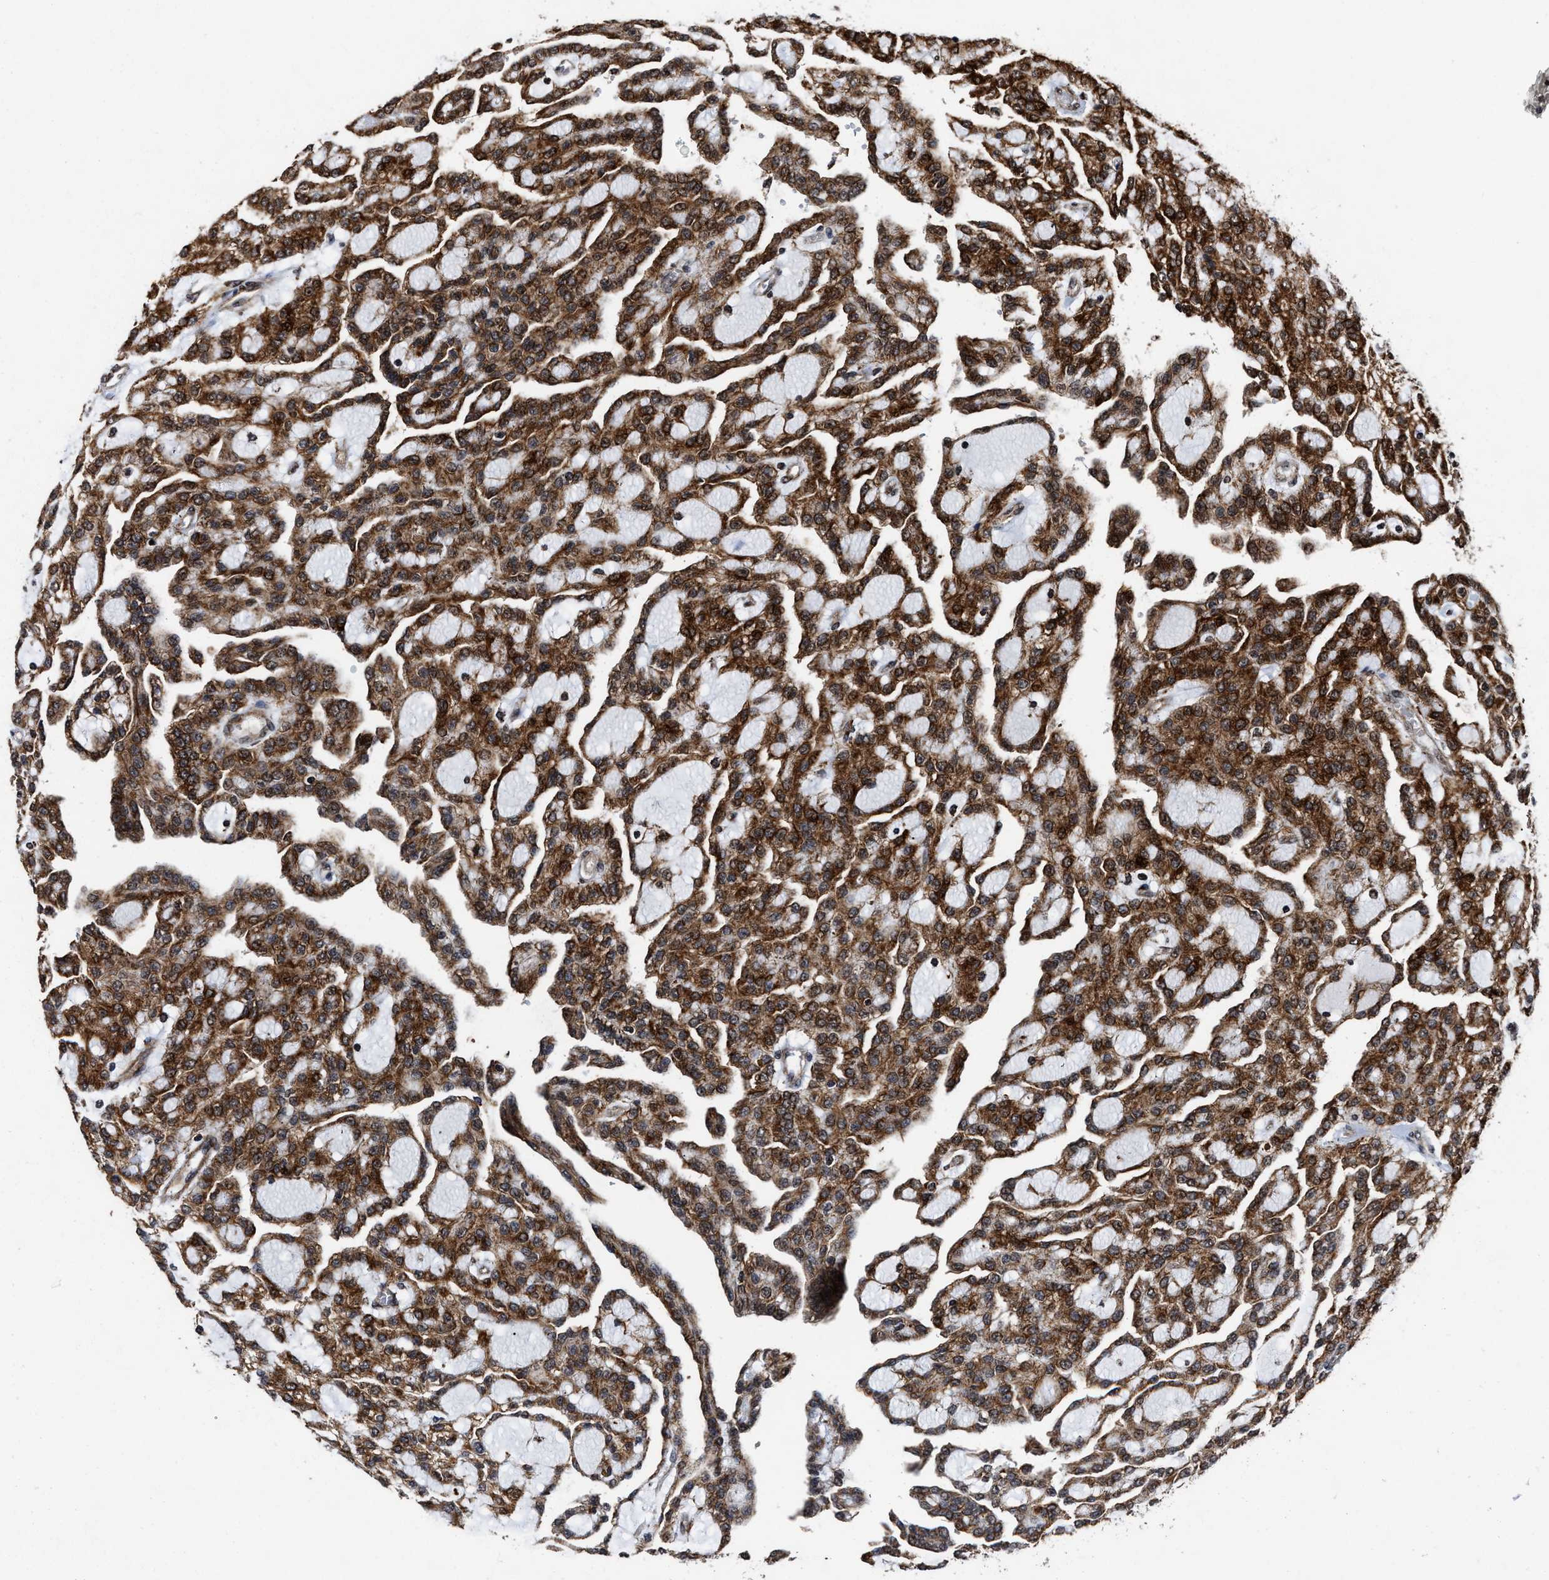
{"staining": {"intensity": "strong", "quantity": ">75%", "location": "cytoplasmic/membranous"}, "tissue": "renal cancer", "cell_type": "Tumor cells", "image_type": "cancer", "snomed": [{"axis": "morphology", "description": "Adenocarcinoma, NOS"}, {"axis": "topography", "description": "Kidney"}], "caption": "Strong cytoplasmic/membranous protein positivity is identified in approximately >75% of tumor cells in renal adenocarcinoma.", "gene": "SEPTIN2", "patient": {"sex": "male", "age": 63}}